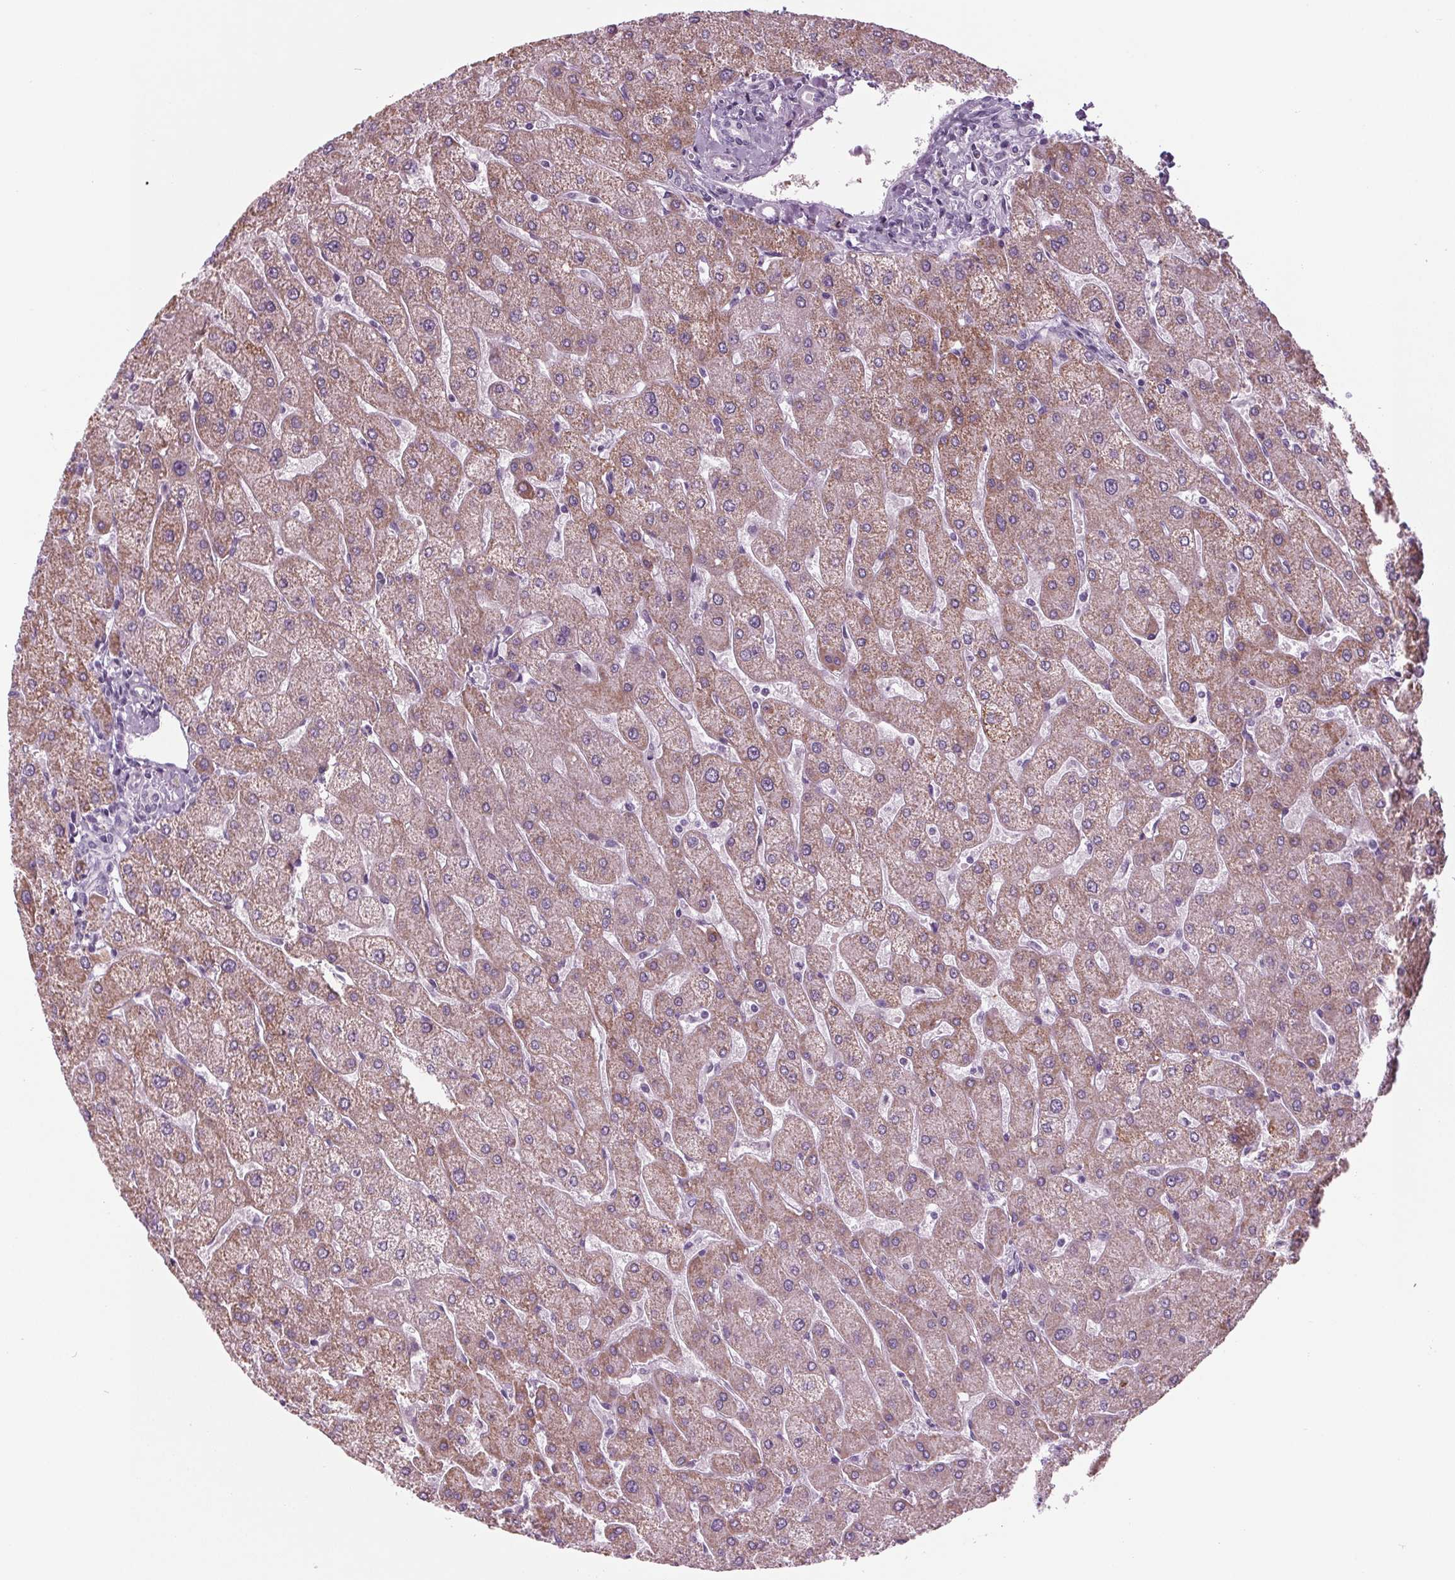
{"staining": {"intensity": "negative", "quantity": "none", "location": "none"}, "tissue": "liver", "cell_type": "Cholangiocytes", "image_type": "normal", "snomed": [{"axis": "morphology", "description": "Normal tissue, NOS"}, {"axis": "topography", "description": "Liver"}], "caption": "This is an immunohistochemistry micrograph of unremarkable human liver. There is no expression in cholangiocytes.", "gene": "CYP3A43", "patient": {"sex": "male", "age": 67}}